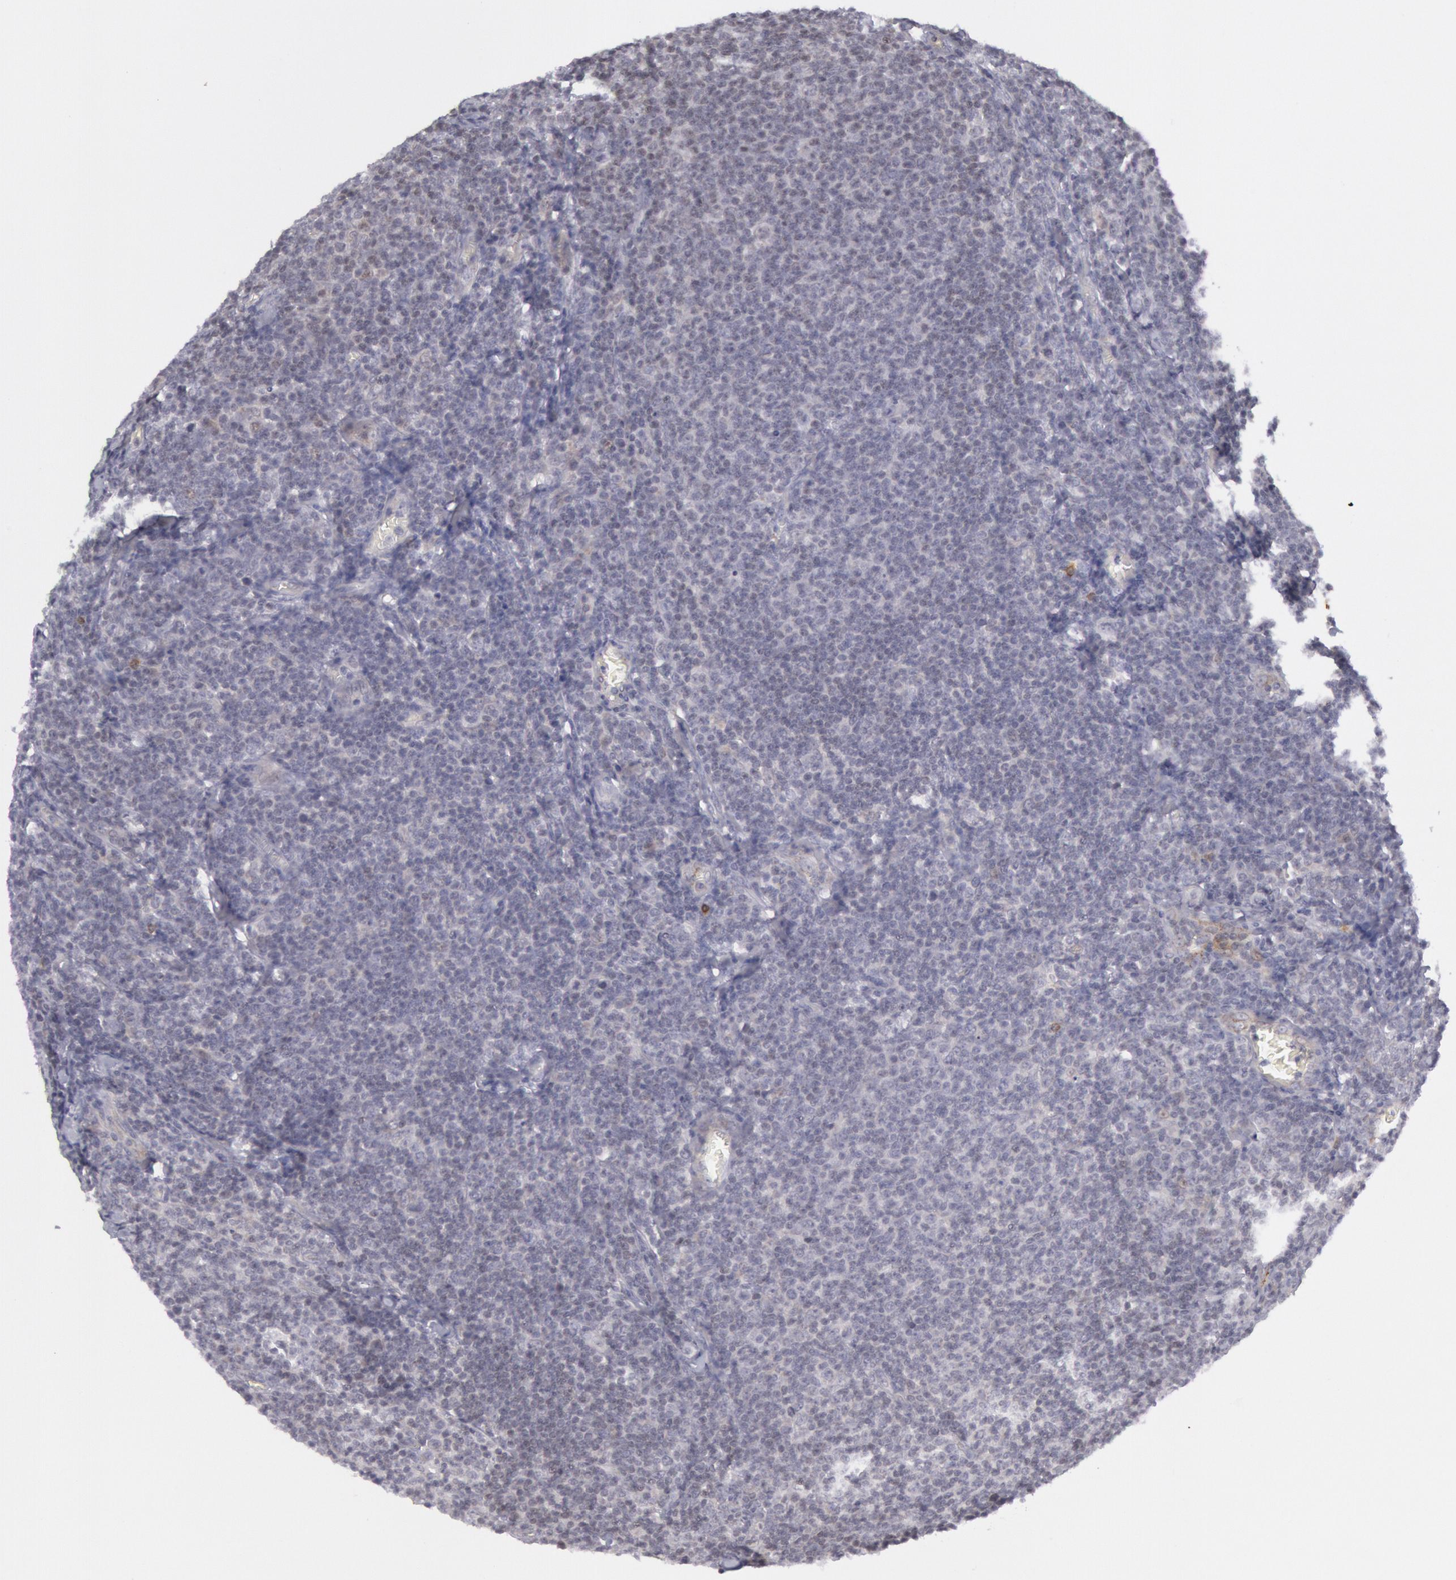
{"staining": {"intensity": "negative", "quantity": "none", "location": "none"}, "tissue": "lymphoma", "cell_type": "Tumor cells", "image_type": "cancer", "snomed": [{"axis": "morphology", "description": "Malignant lymphoma, non-Hodgkin's type, Low grade"}, {"axis": "topography", "description": "Lymph node"}], "caption": "Immunohistochemical staining of human lymphoma reveals no significant positivity in tumor cells.", "gene": "PTGS2", "patient": {"sex": "male", "age": 74}}